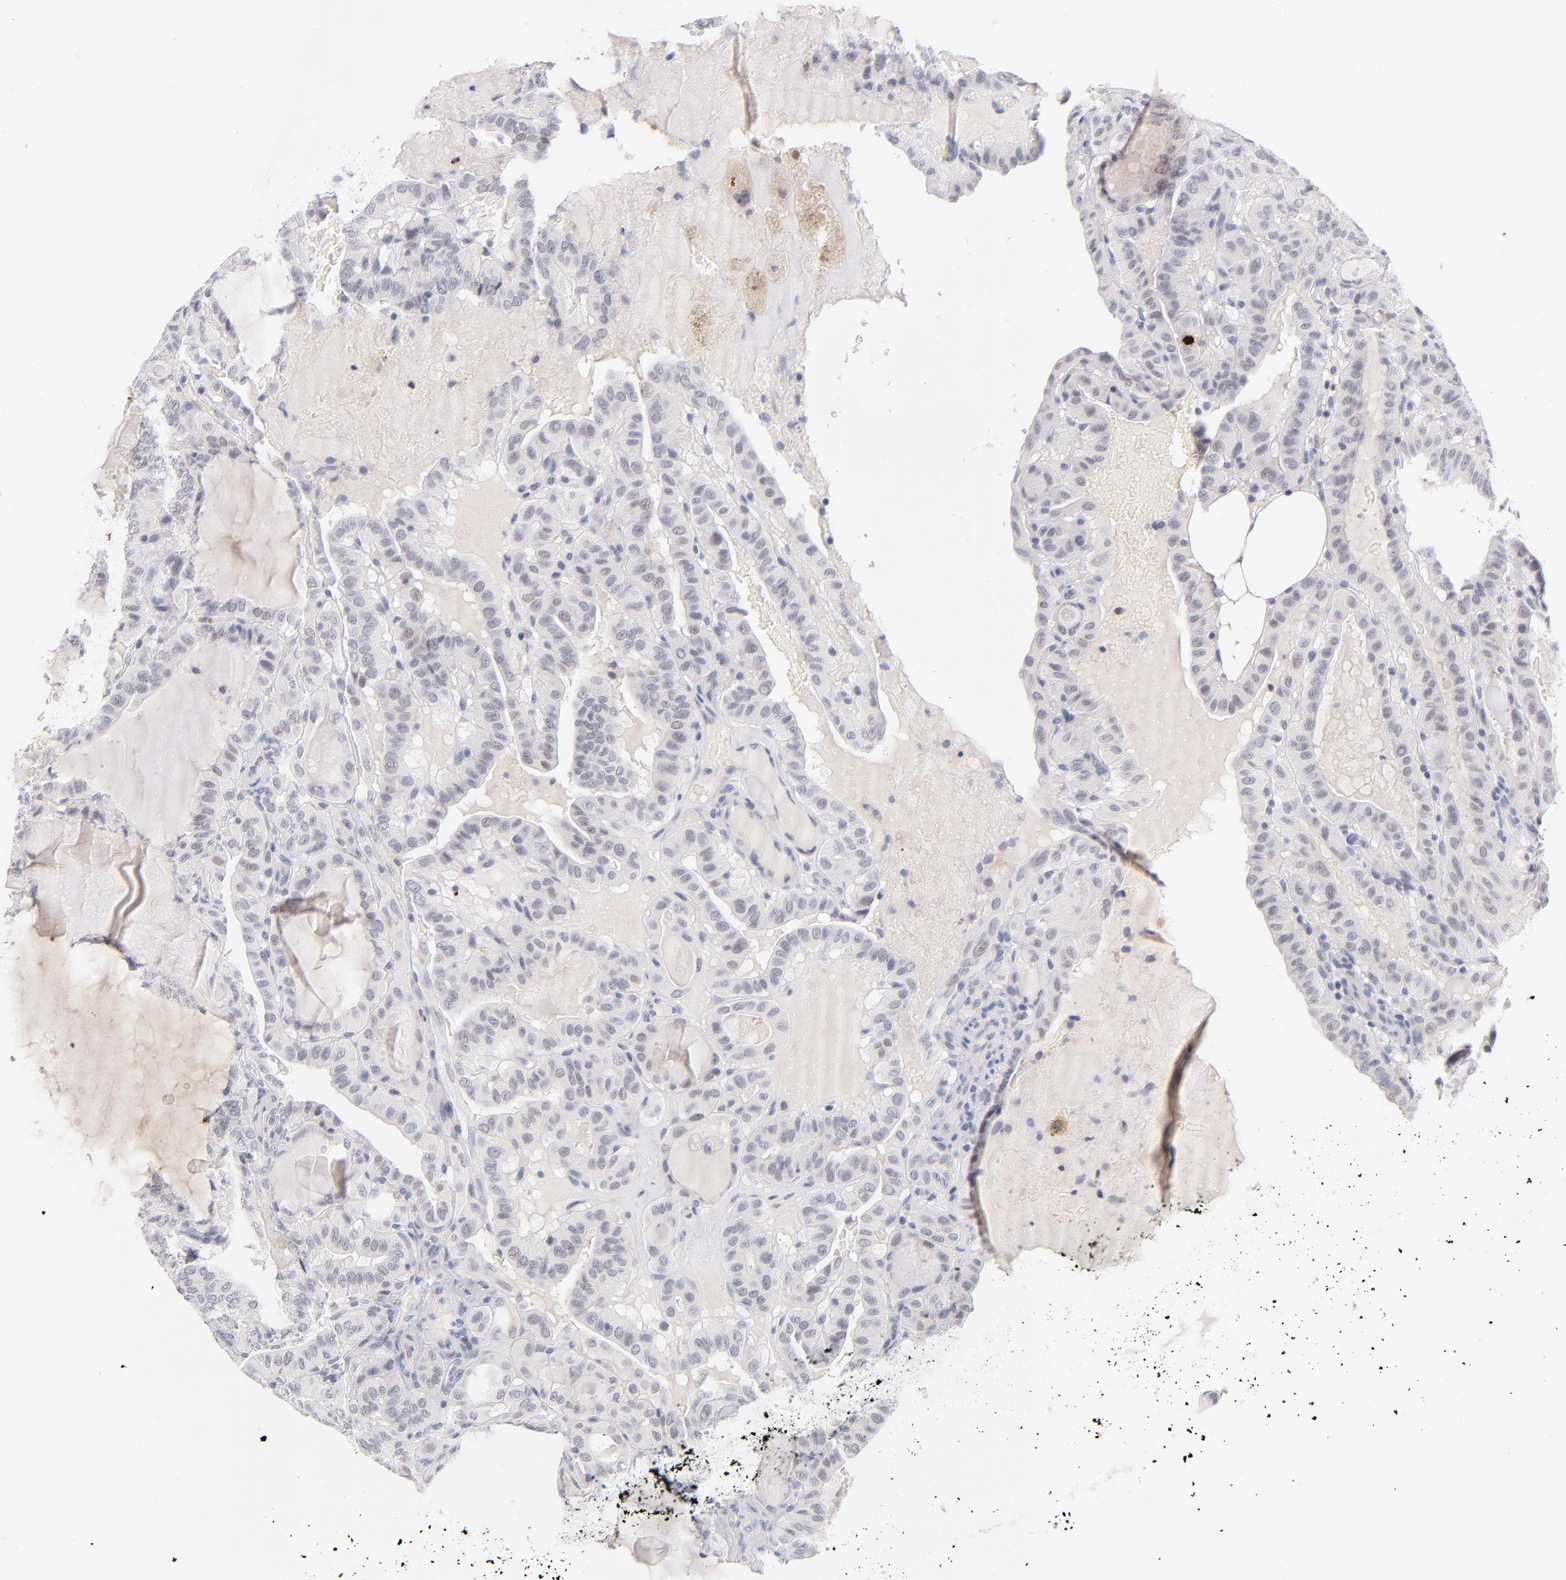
{"staining": {"intensity": "negative", "quantity": "none", "location": "none"}, "tissue": "thyroid cancer", "cell_type": "Tumor cells", "image_type": "cancer", "snomed": [{"axis": "morphology", "description": "Papillary adenocarcinoma, NOS"}, {"axis": "topography", "description": "Thyroid gland"}], "caption": "IHC photomicrograph of neoplastic tissue: human thyroid cancer stained with DAB displays no significant protein positivity in tumor cells.", "gene": "PARP1", "patient": {"sex": "male", "age": 77}}